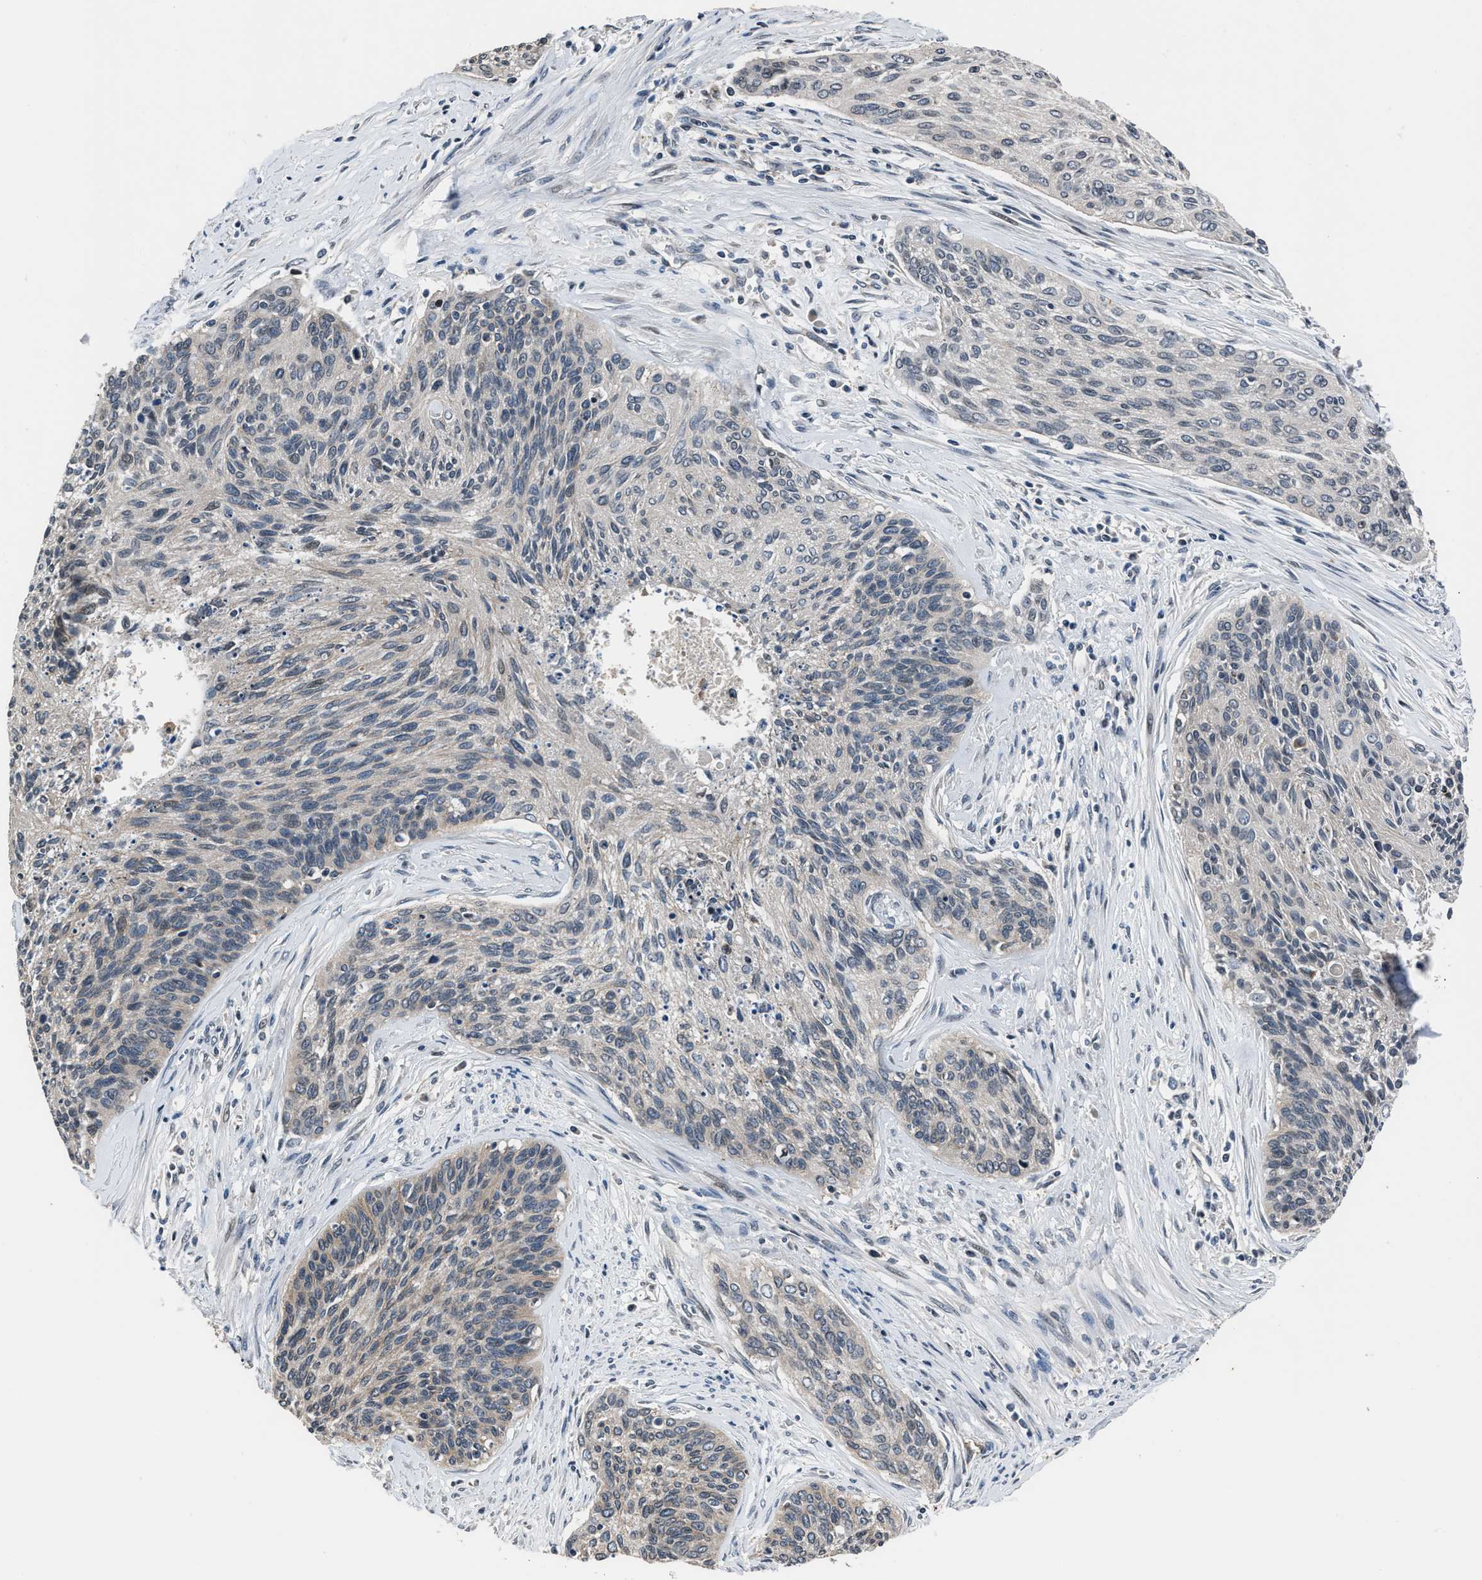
{"staining": {"intensity": "weak", "quantity": "<25%", "location": "nuclear"}, "tissue": "cervical cancer", "cell_type": "Tumor cells", "image_type": "cancer", "snomed": [{"axis": "morphology", "description": "Squamous cell carcinoma, NOS"}, {"axis": "topography", "description": "Cervix"}], "caption": "Immunohistochemistry (IHC) photomicrograph of cervical cancer stained for a protein (brown), which shows no positivity in tumor cells.", "gene": "TNRC18", "patient": {"sex": "female", "age": 55}}